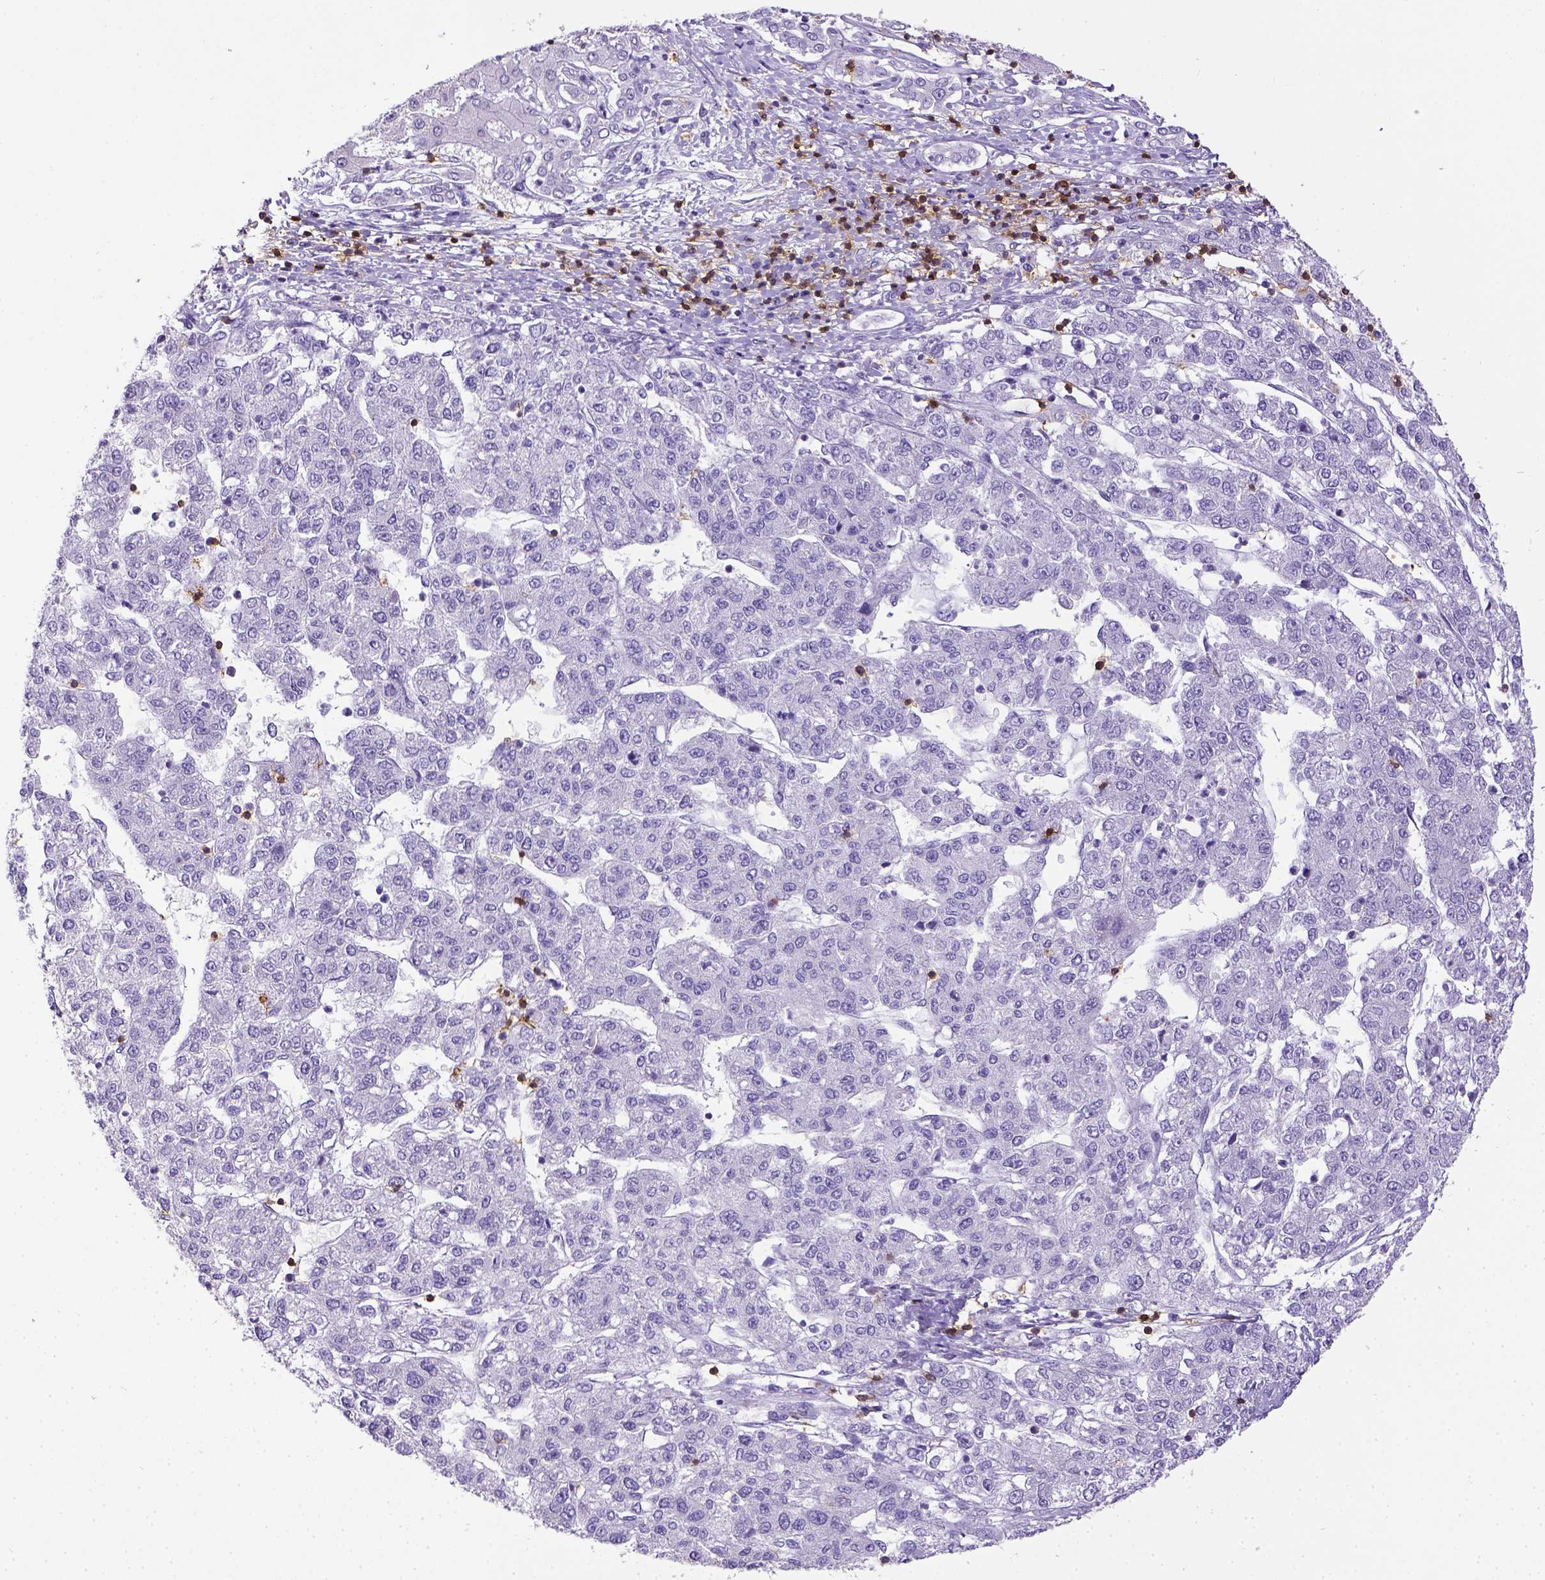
{"staining": {"intensity": "negative", "quantity": "none", "location": "none"}, "tissue": "liver cancer", "cell_type": "Tumor cells", "image_type": "cancer", "snomed": [{"axis": "morphology", "description": "Carcinoma, Hepatocellular, NOS"}, {"axis": "topography", "description": "Liver"}], "caption": "IHC micrograph of neoplastic tissue: liver cancer stained with DAB (3,3'-diaminobenzidine) reveals no significant protein staining in tumor cells. The staining was performed using DAB (3,3'-diaminobenzidine) to visualize the protein expression in brown, while the nuclei were stained in blue with hematoxylin (Magnification: 20x).", "gene": "CD3E", "patient": {"sex": "male", "age": 56}}